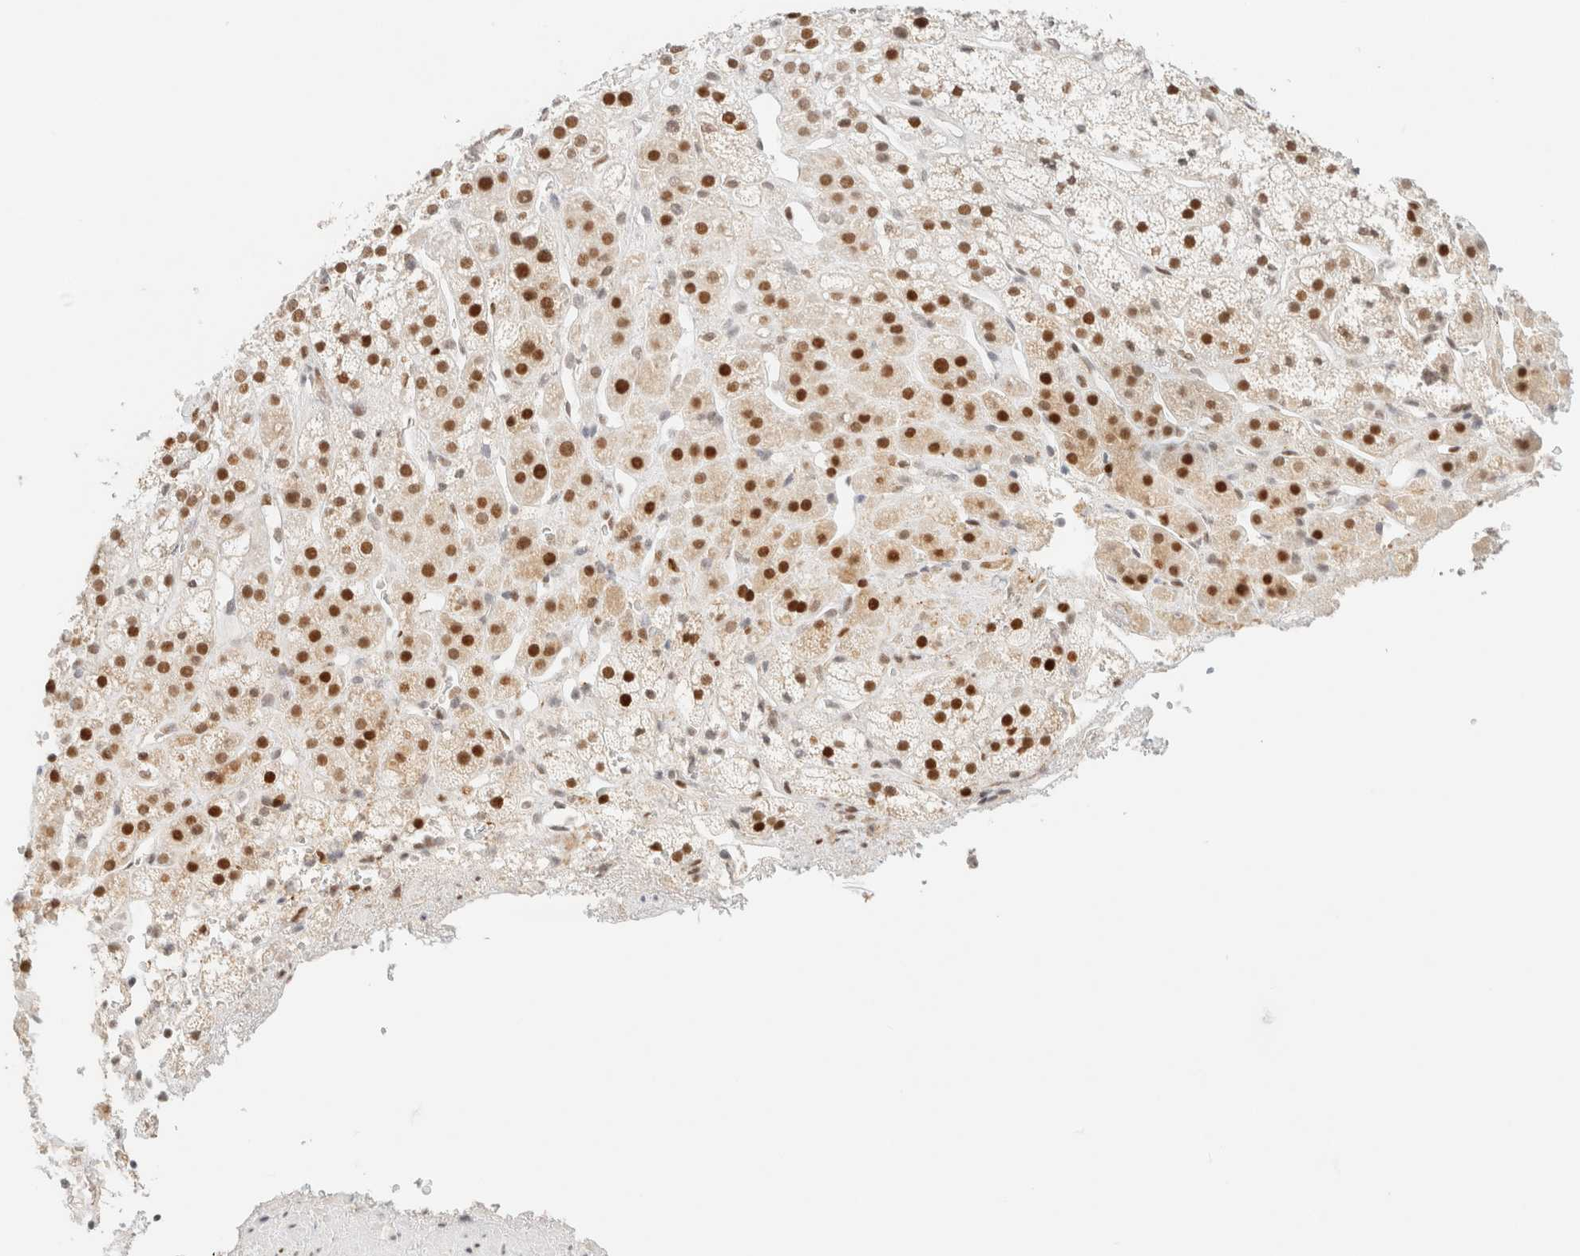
{"staining": {"intensity": "strong", "quantity": "25%-75%", "location": "nuclear"}, "tissue": "adrenal gland", "cell_type": "Glandular cells", "image_type": "normal", "snomed": [{"axis": "morphology", "description": "Normal tissue, NOS"}, {"axis": "topography", "description": "Adrenal gland"}], "caption": "IHC of unremarkable adrenal gland shows high levels of strong nuclear staining in approximately 25%-75% of glandular cells.", "gene": "DDB2", "patient": {"sex": "male", "age": 56}}